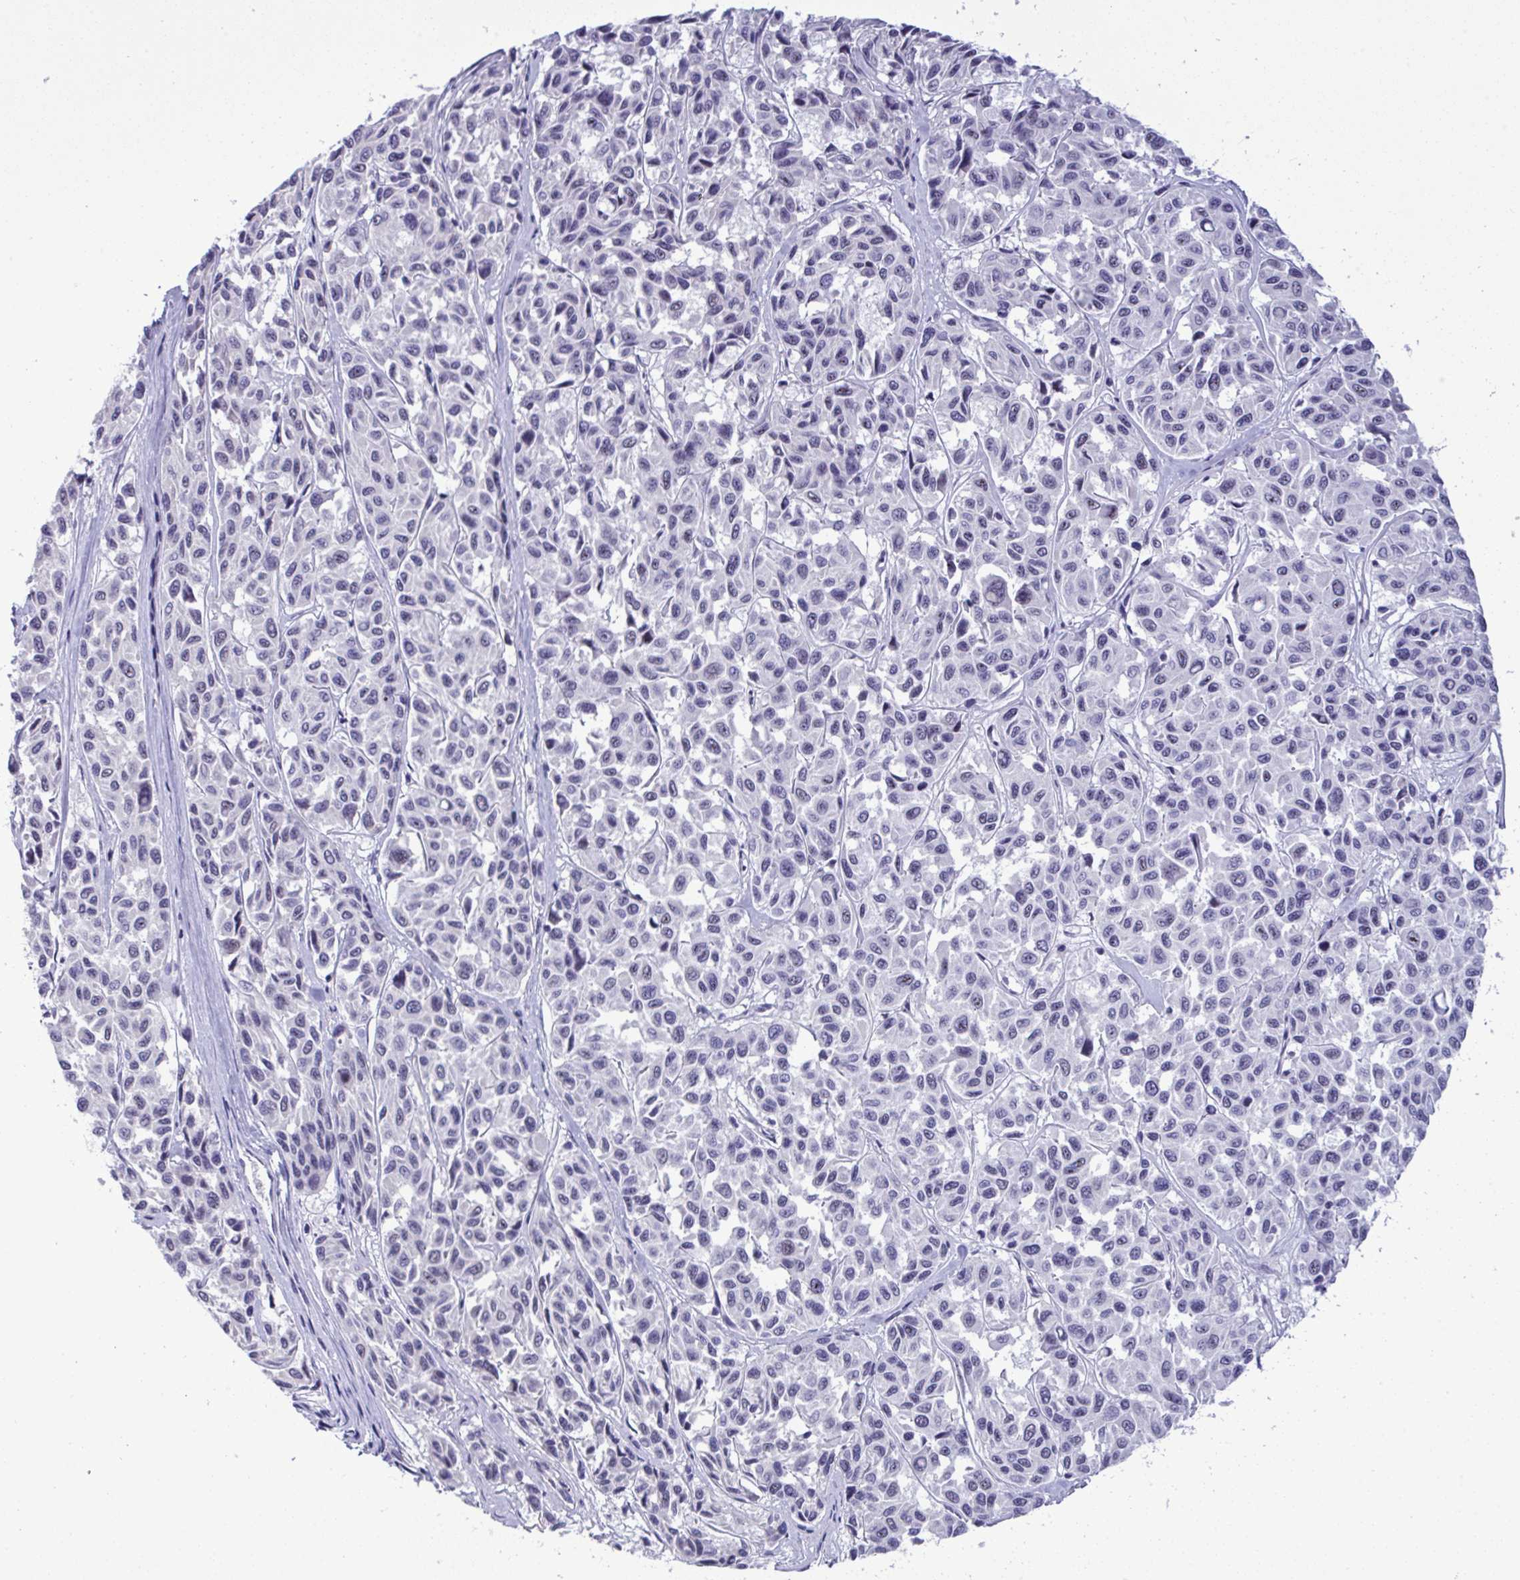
{"staining": {"intensity": "negative", "quantity": "none", "location": "none"}, "tissue": "melanoma", "cell_type": "Tumor cells", "image_type": "cancer", "snomed": [{"axis": "morphology", "description": "Malignant melanoma, NOS"}, {"axis": "topography", "description": "Skin"}], "caption": "High magnification brightfield microscopy of melanoma stained with DAB (brown) and counterstained with hematoxylin (blue): tumor cells show no significant positivity. Nuclei are stained in blue.", "gene": "YBX2", "patient": {"sex": "female", "age": 66}}